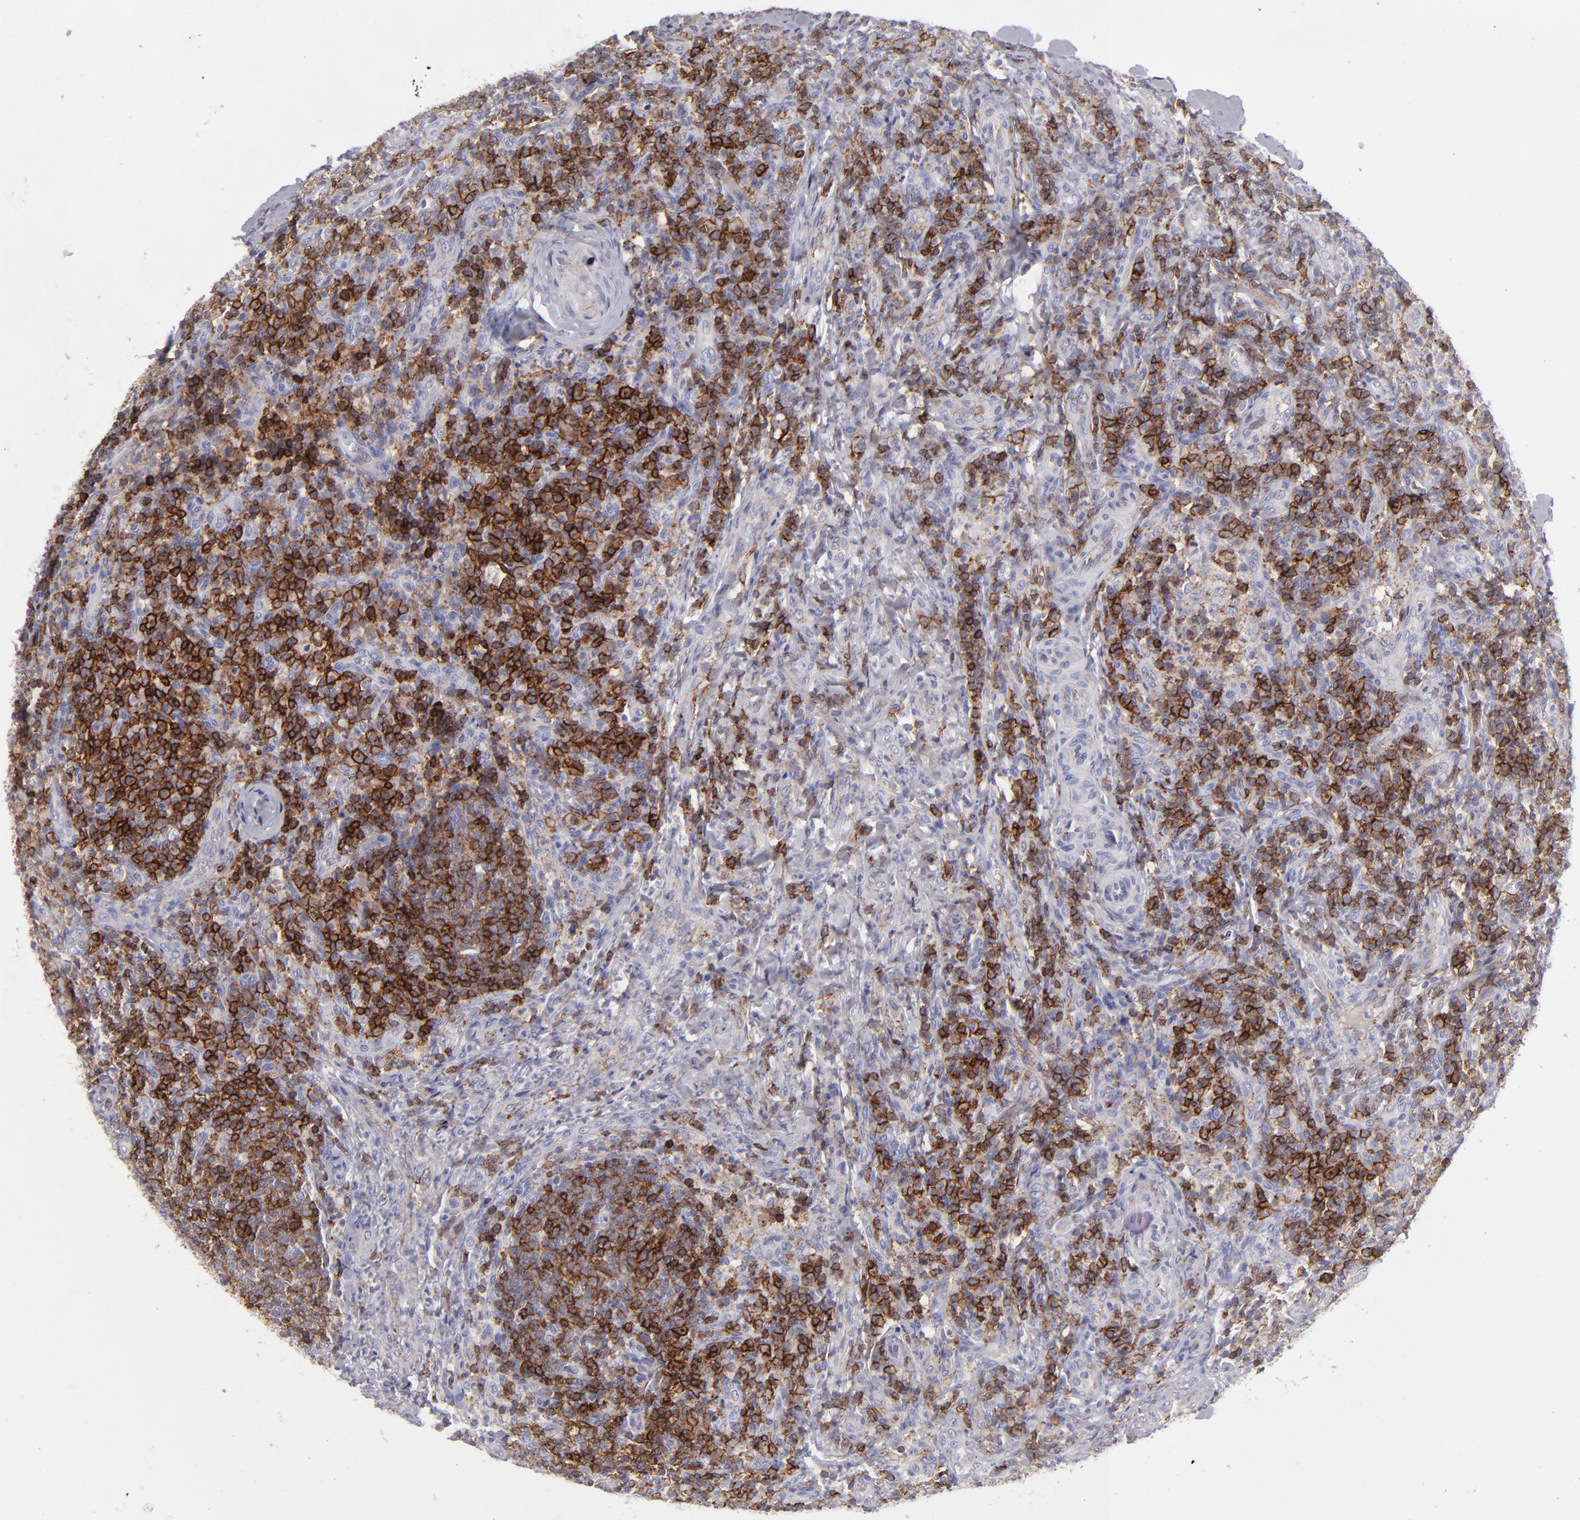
{"staining": {"intensity": "strong", "quantity": "25%-75%", "location": "cytoplasmic/membranous"}, "tissue": "lymph node", "cell_type": "Germinal center cells", "image_type": "normal", "snomed": [{"axis": "morphology", "description": "Normal tissue, NOS"}, {"axis": "morphology", "description": "Inflammation, NOS"}, {"axis": "topography", "description": "Lymph node"}], "caption": "The immunohistochemical stain highlights strong cytoplasmic/membranous expression in germinal center cells of unremarkable lymph node. (DAB IHC with brightfield microscopy, high magnification).", "gene": "CD27", "patient": {"sex": "male", "age": 46}}